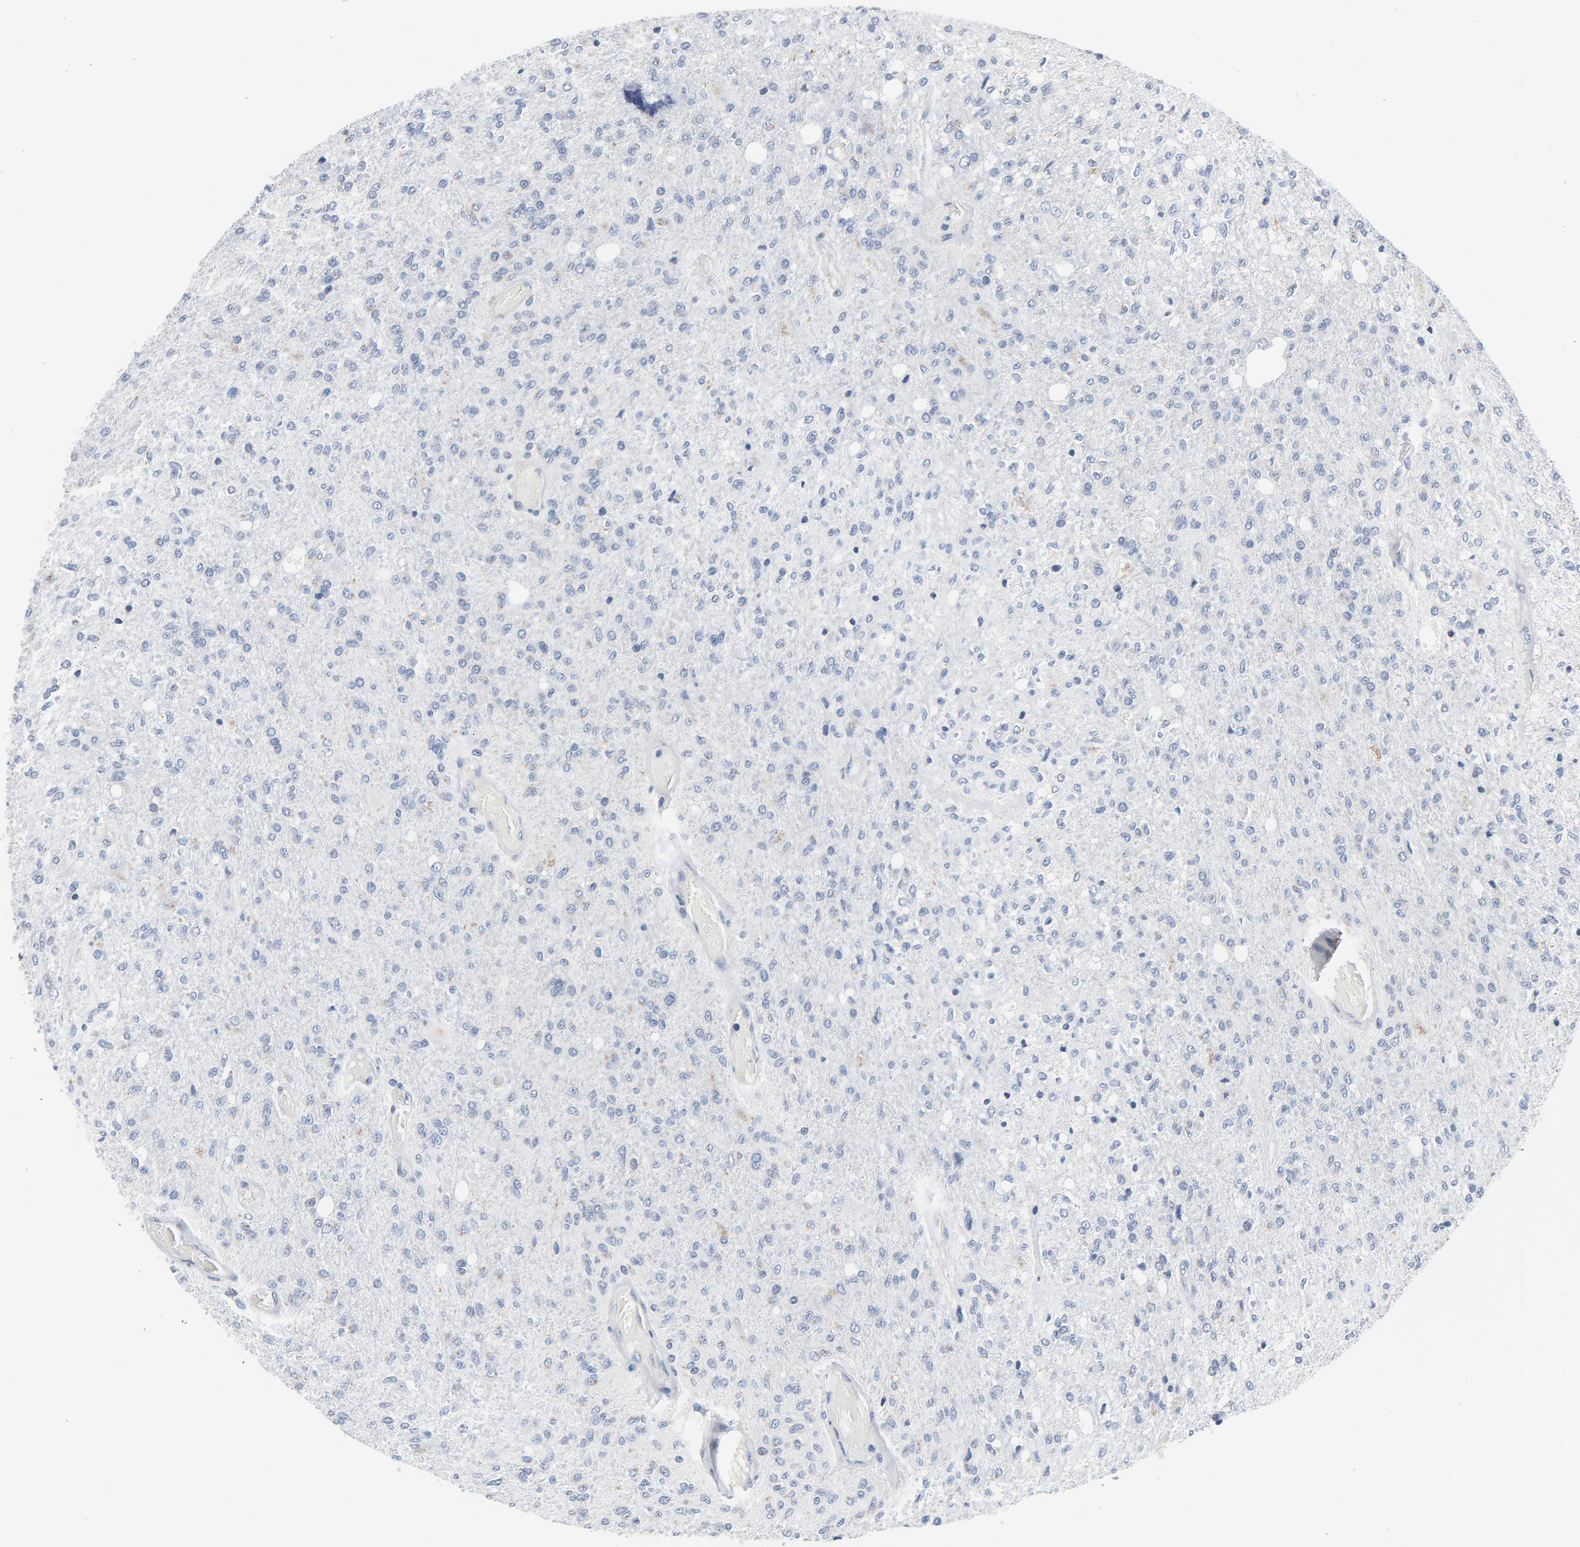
{"staining": {"intensity": "negative", "quantity": "none", "location": "none"}, "tissue": "glioma", "cell_type": "Tumor cells", "image_type": "cancer", "snomed": [{"axis": "morphology", "description": "Normal tissue, NOS"}, {"axis": "morphology", "description": "Glioma, malignant, High grade"}, {"axis": "topography", "description": "Cerebral cortex"}], "caption": "Immunohistochemistry (IHC) of malignant glioma (high-grade) reveals no expression in tumor cells. (DAB IHC with hematoxylin counter stain).", "gene": "YIPF6", "patient": {"sex": "male", "age": 77}}